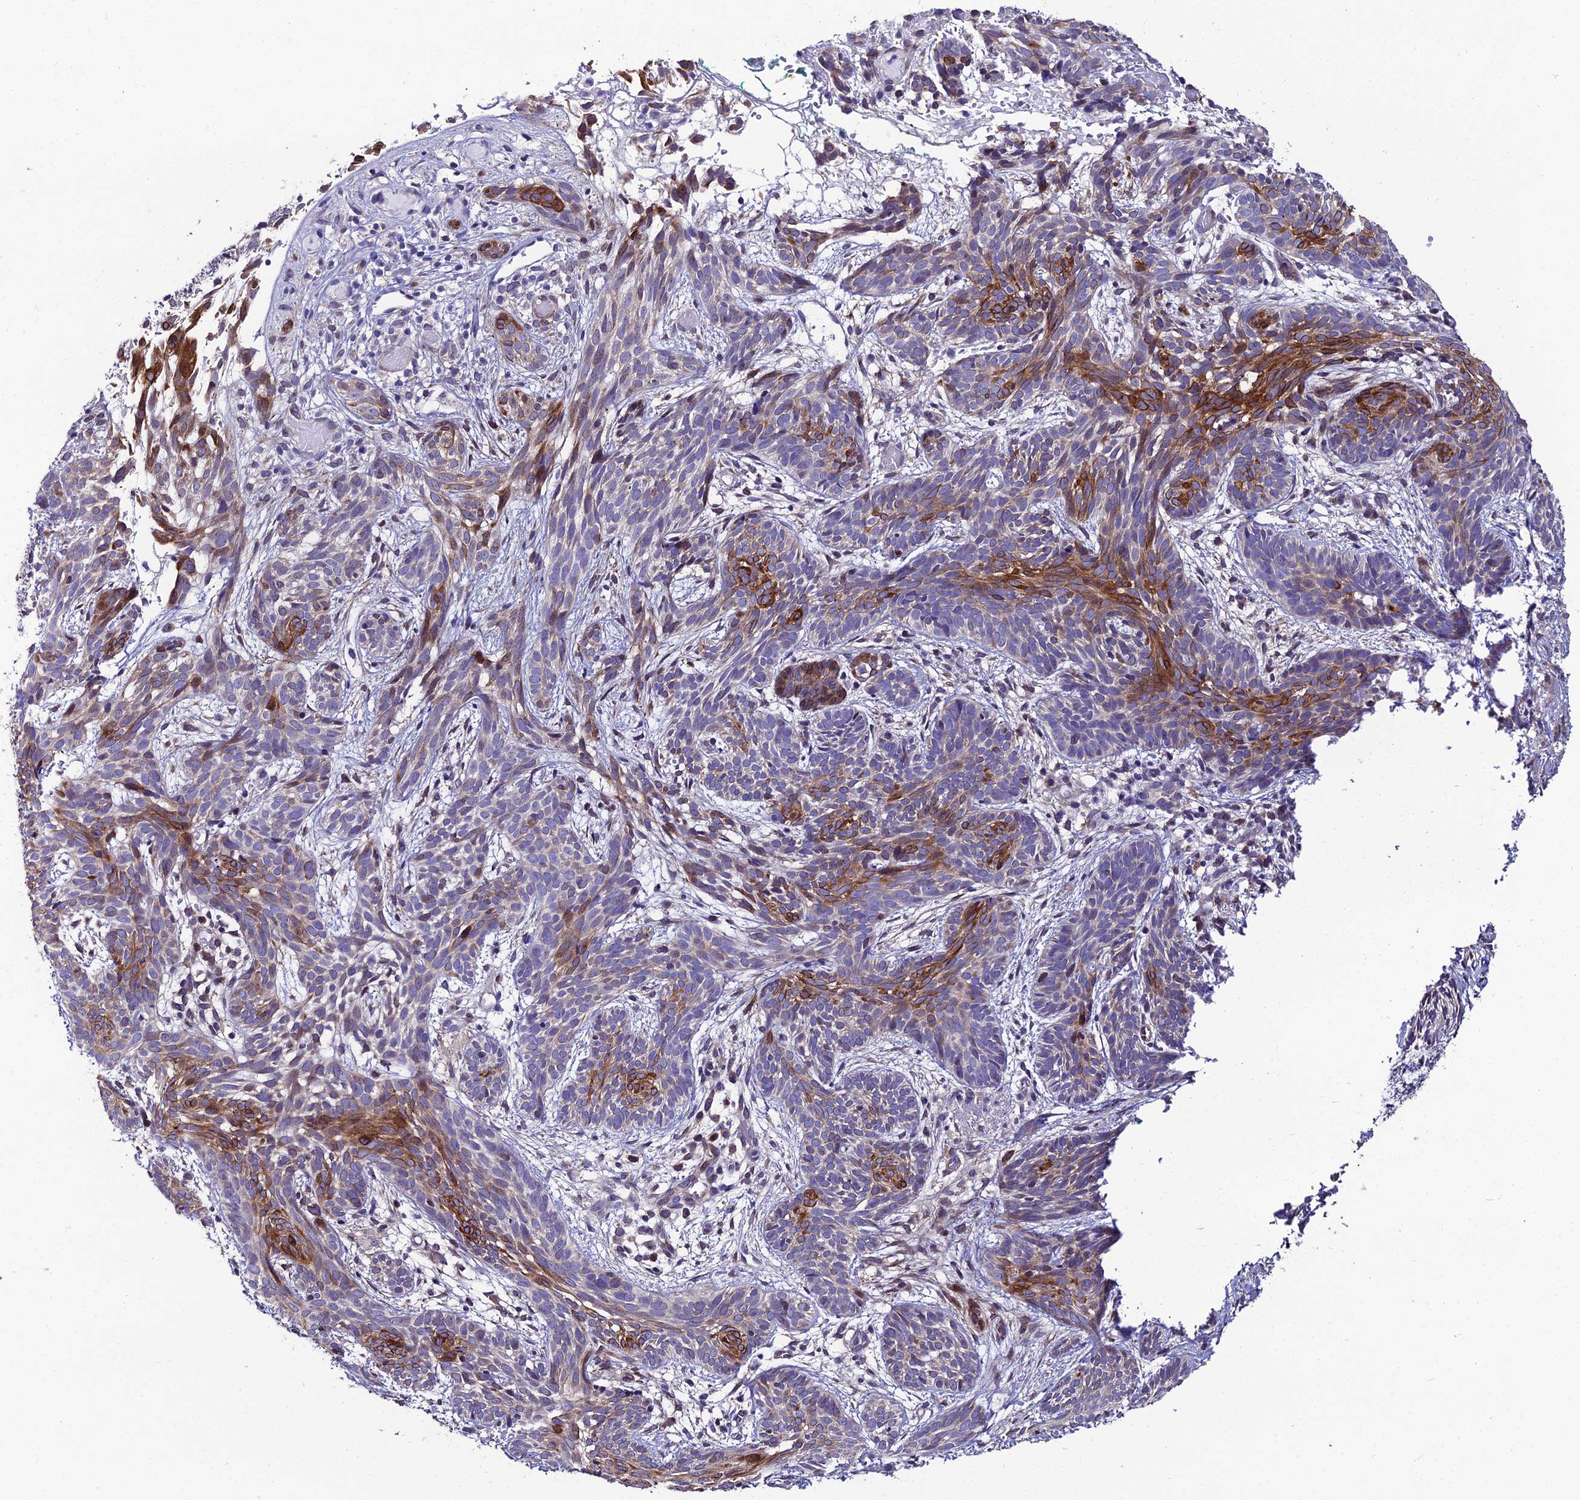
{"staining": {"intensity": "strong", "quantity": "<25%", "location": "cytoplasmic/membranous"}, "tissue": "skin cancer", "cell_type": "Tumor cells", "image_type": "cancer", "snomed": [{"axis": "morphology", "description": "Basal cell carcinoma"}, {"axis": "topography", "description": "Skin"}], "caption": "The photomicrograph demonstrates a brown stain indicating the presence of a protein in the cytoplasmic/membranous of tumor cells in basal cell carcinoma (skin).", "gene": "DDX19A", "patient": {"sex": "female", "age": 81}}